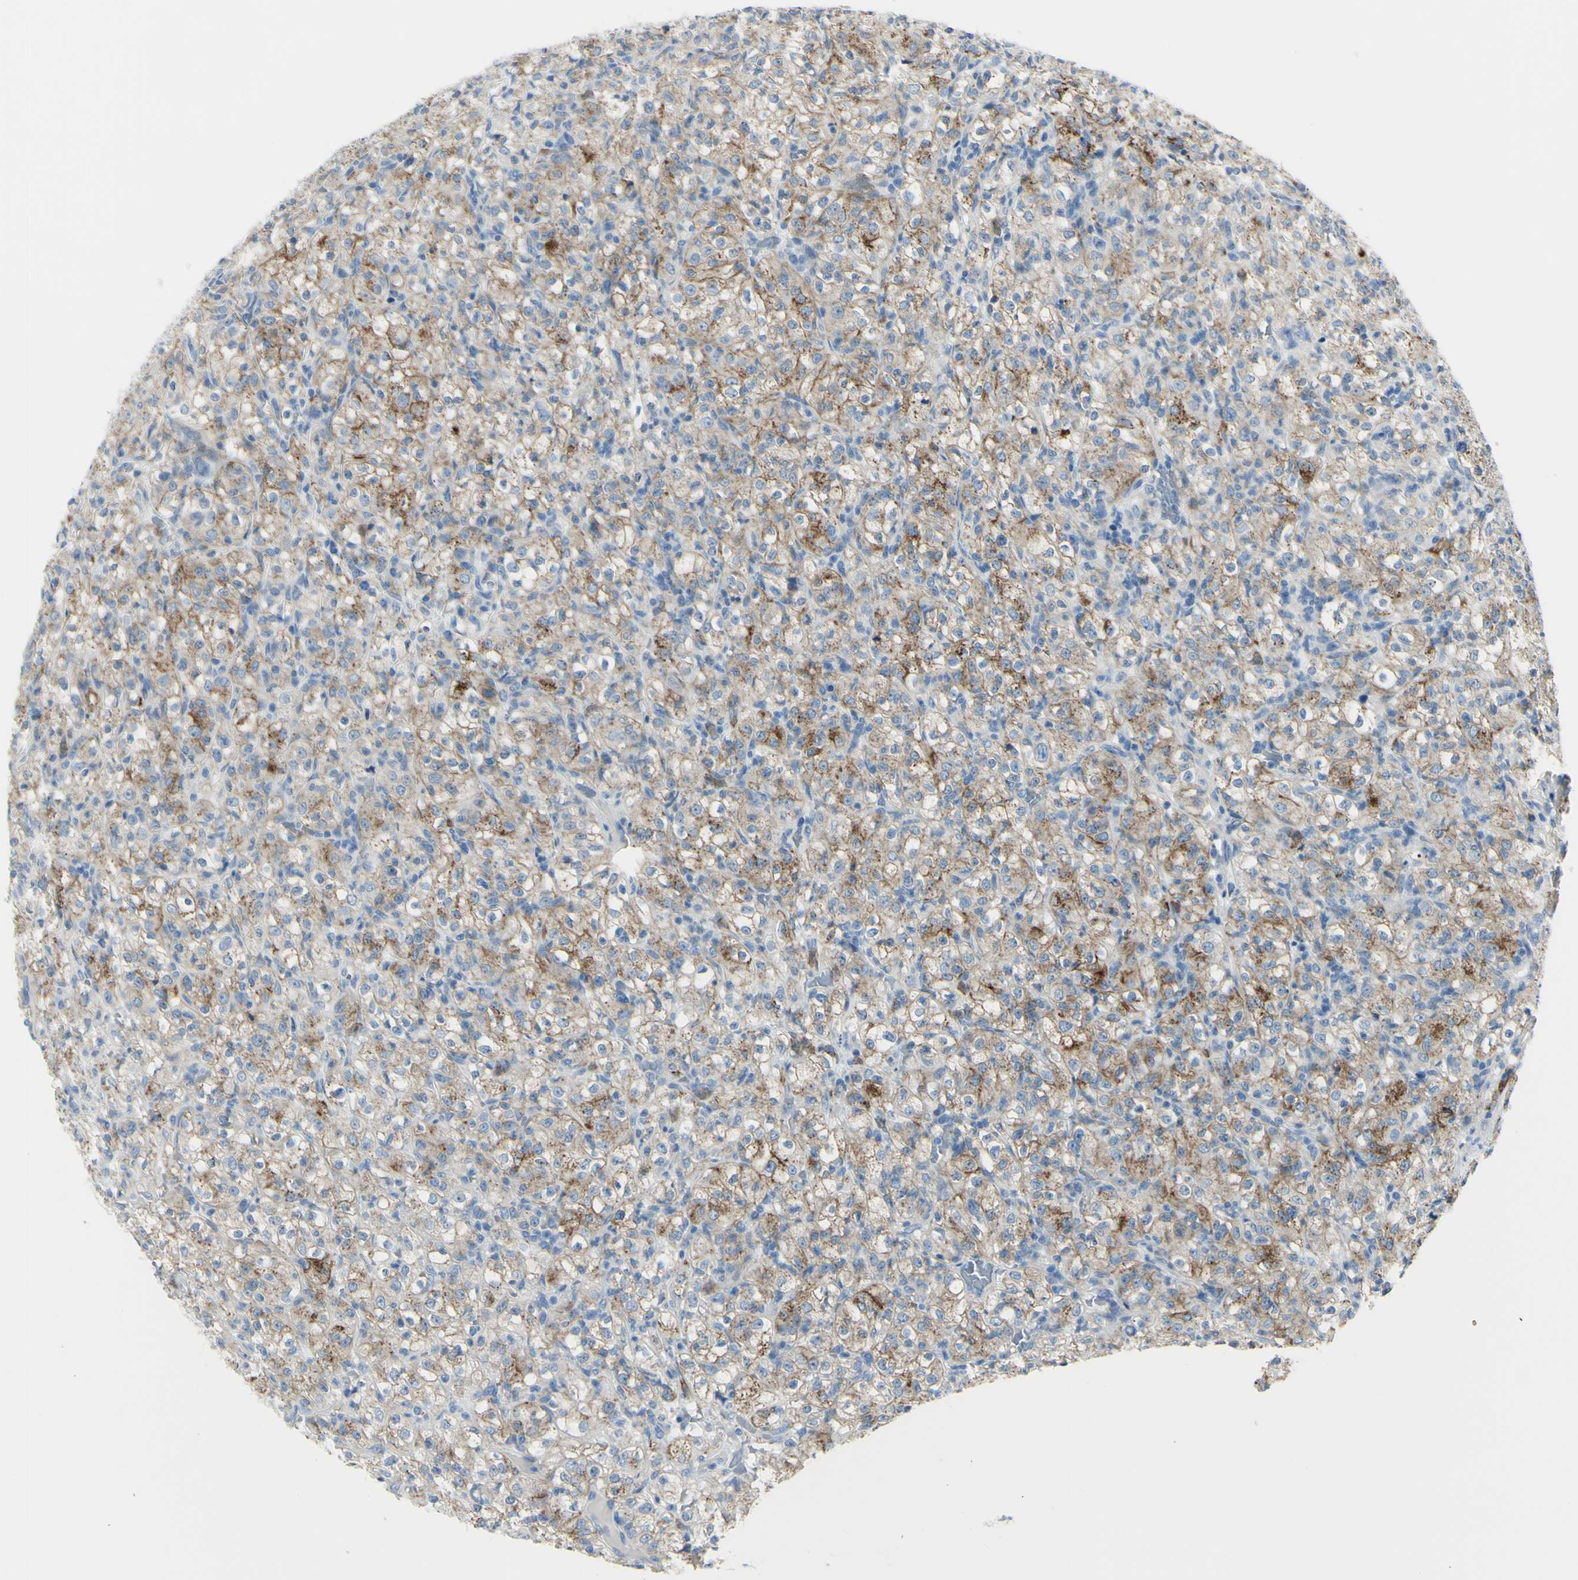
{"staining": {"intensity": "moderate", "quantity": ">75%", "location": "cytoplasmic/membranous"}, "tissue": "renal cancer", "cell_type": "Tumor cells", "image_type": "cancer", "snomed": [{"axis": "morphology", "description": "Normal tissue, NOS"}, {"axis": "morphology", "description": "Adenocarcinoma, NOS"}, {"axis": "topography", "description": "Kidney"}], "caption": "Immunohistochemical staining of adenocarcinoma (renal) reveals moderate cytoplasmic/membranous protein positivity in about >75% of tumor cells.", "gene": "ZNF557", "patient": {"sex": "female", "age": 72}}